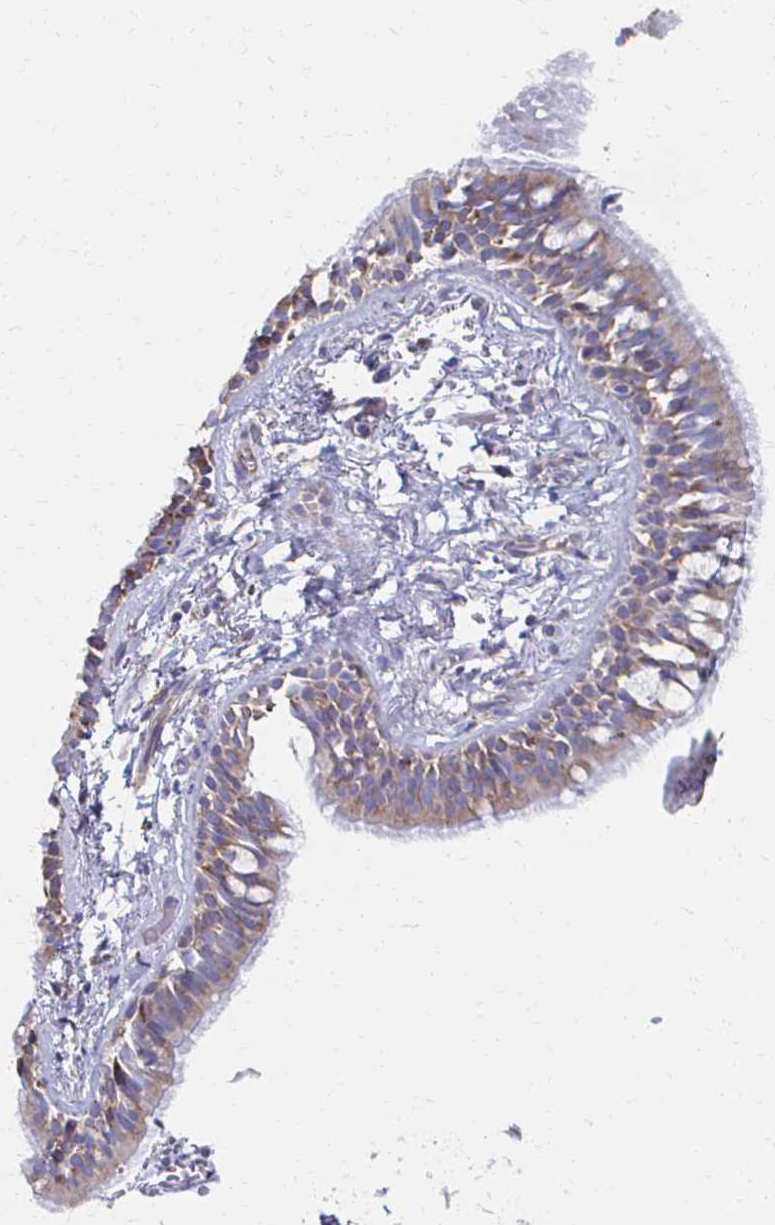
{"staining": {"intensity": "weak", "quantity": "25%-75%", "location": "cytoplasmic/membranous"}, "tissue": "bronchus", "cell_type": "Respiratory epithelial cells", "image_type": "normal", "snomed": [{"axis": "morphology", "description": "Normal tissue, NOS"}, {"axis": "topography", "description": "Lymph node"}, {"axis": "topography", "description": "Cartilage tissue"}, {"axis": "topography", "description": "Bronchus"}], "caption": "IHC micrograph of benign bronchus stained for a protein (brown), which displays low levels of weak cytoplasmic/membranous expression in approximately 25%-75% of respiratory epithelial cells.", "gene": "ATP1A3", "patient": {"sex": "female", "age": 70}}